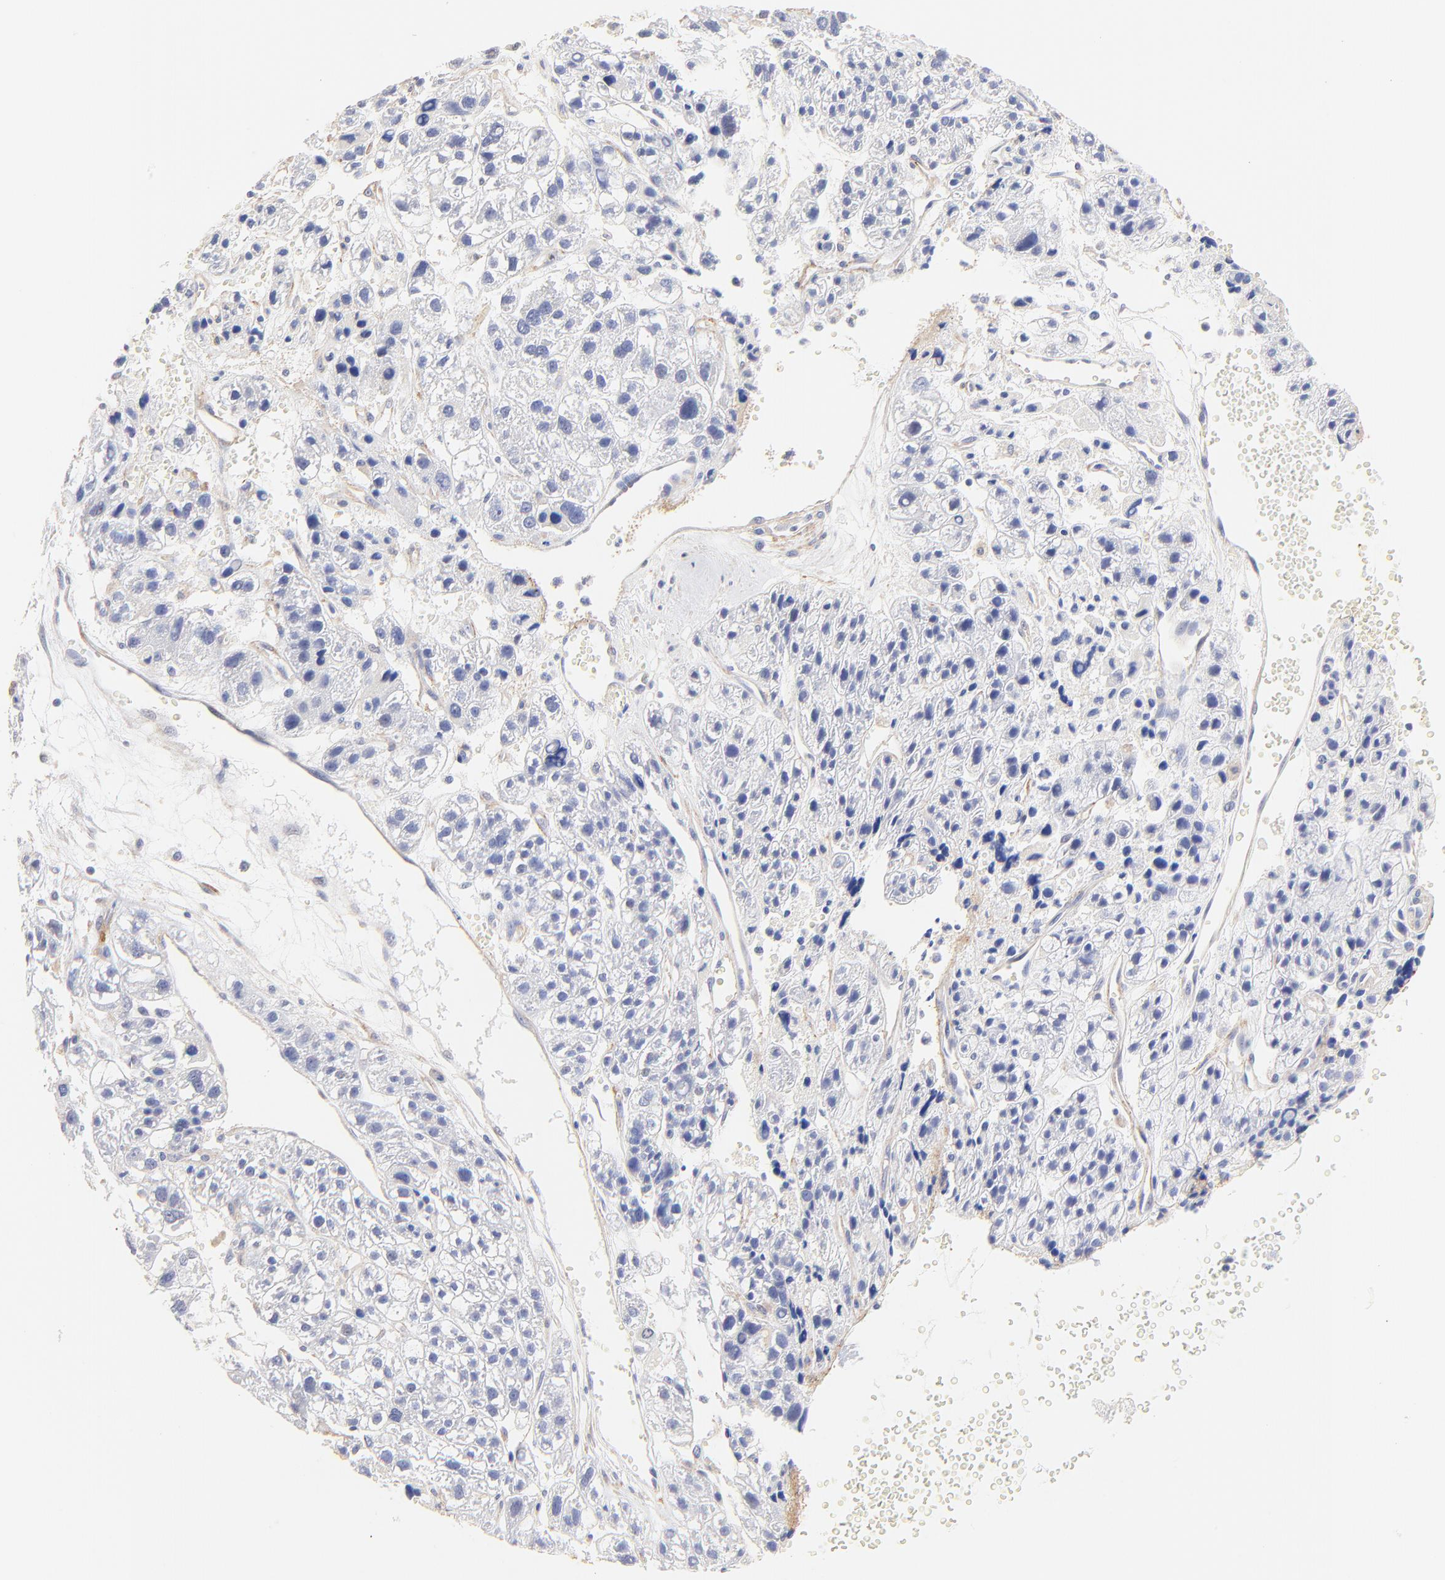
{"staining": {"intensity": "negative", "quantity": "none", "location": "none"}, "tissue": "liver cancer", "cell_type": "Tumor cells", "image_type": "cancer", "snomed": [{"axis": "morphology", "description": "Carcinoma, Hepatocellular, NOS"}, {"axis": "topography", "description": "Liver"}], "caption": "Immunohistochemical staining of hepatocellular carcinoma (liver) demonstrates no significant expression in tumor cells.", "gene": "ACTRT1", "patient": {"sex": "female", "age": 85}}